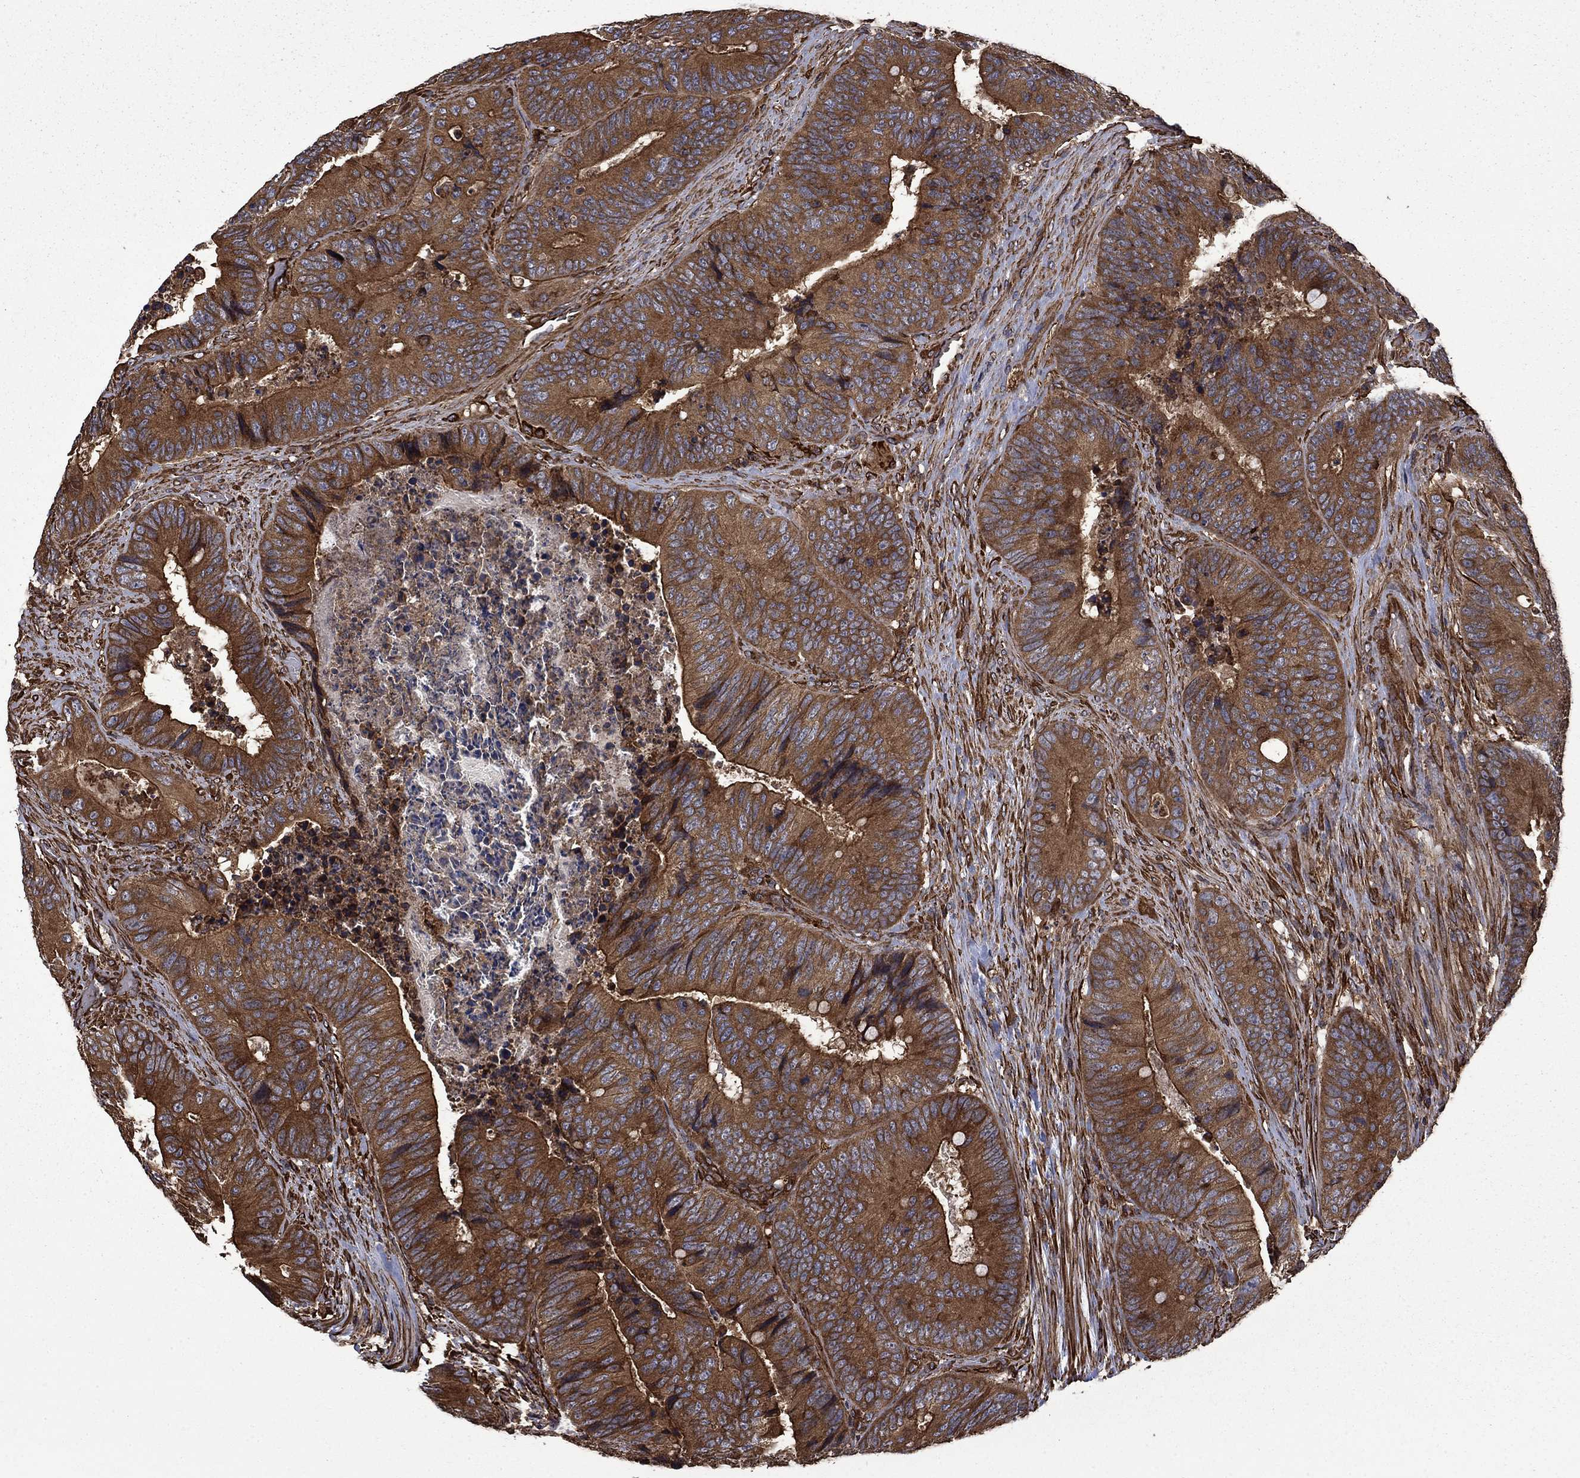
{"staining": {"intensity": "strong", "quantity": ">75%", "location": "cytoplasmic/membranous"}, "tissue": "colorectal cancer", "cell_type": "Tumor cells", "image_type": "cancer", "snomed": [{"axis": "morphology", "description": "Adenocarcinoma, NOS"}, {"axis": "topography", "description": "Colon"}], "caption": "Colorectal cancer (adenocarcinoma) tissue exhibits strong cytoplasmic/membranous positivity in about >75% of tumor cells, visualized by immunohistochemistry.", "gene": "CUTC", "patient": {"sex": "male", "age": 84}}